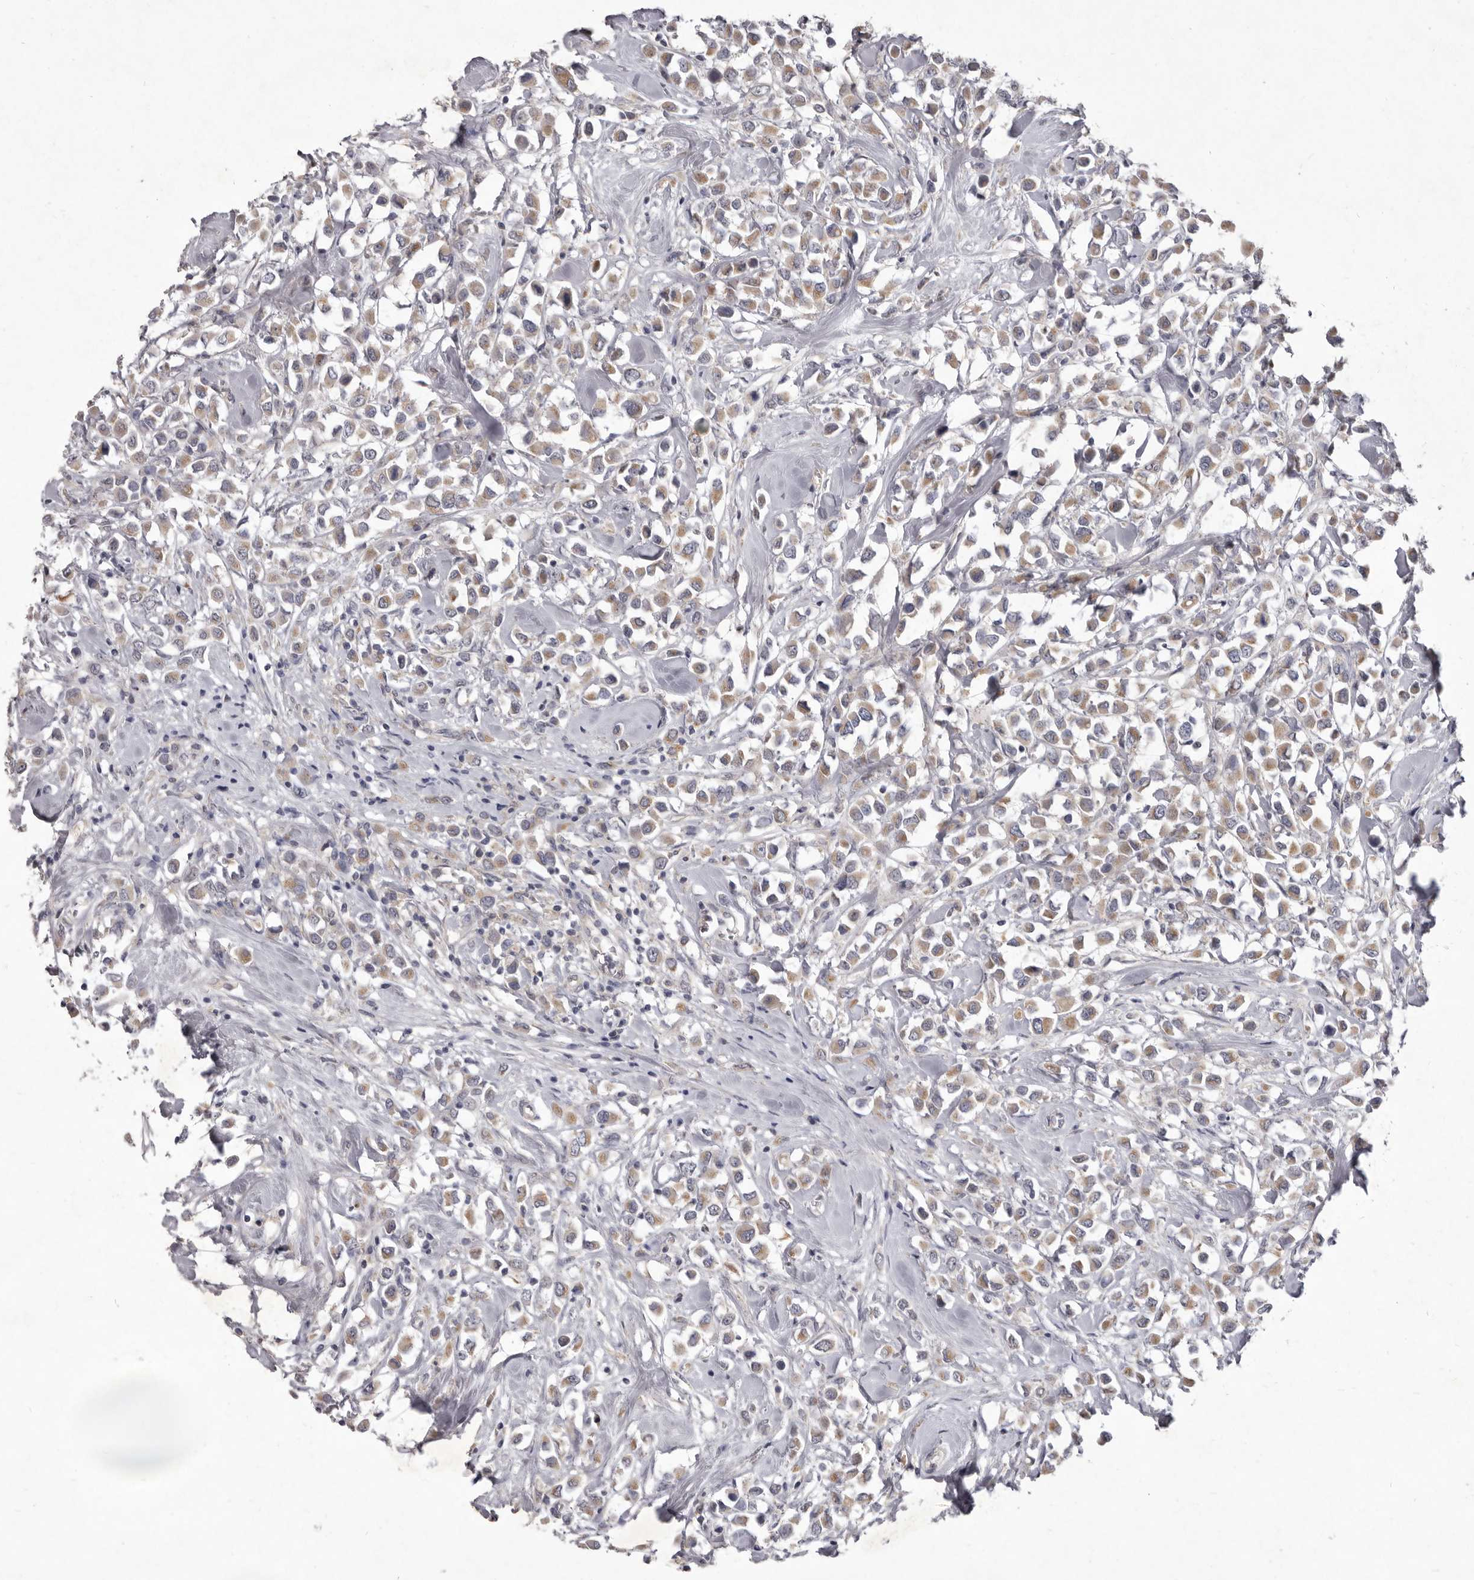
{"staining": {"intensity": "weak", "quantity": ">75%", "location": "cytoplasmic/membranous"}, "tissue": "breast cancer", "cell_type": "Tumor cells", "image_type": "cancer", "snomed": [{"axis": "morphology", "description": "Duct carcinoma"}, {"axis": "topography", "description": "Breast"}], "caption": "Breast intraductal carcinoma stained with a protein marker shows weak staining in tumor cells.", "gene": "P2RX6", "patient": {"sex": "female", "age": 61}}